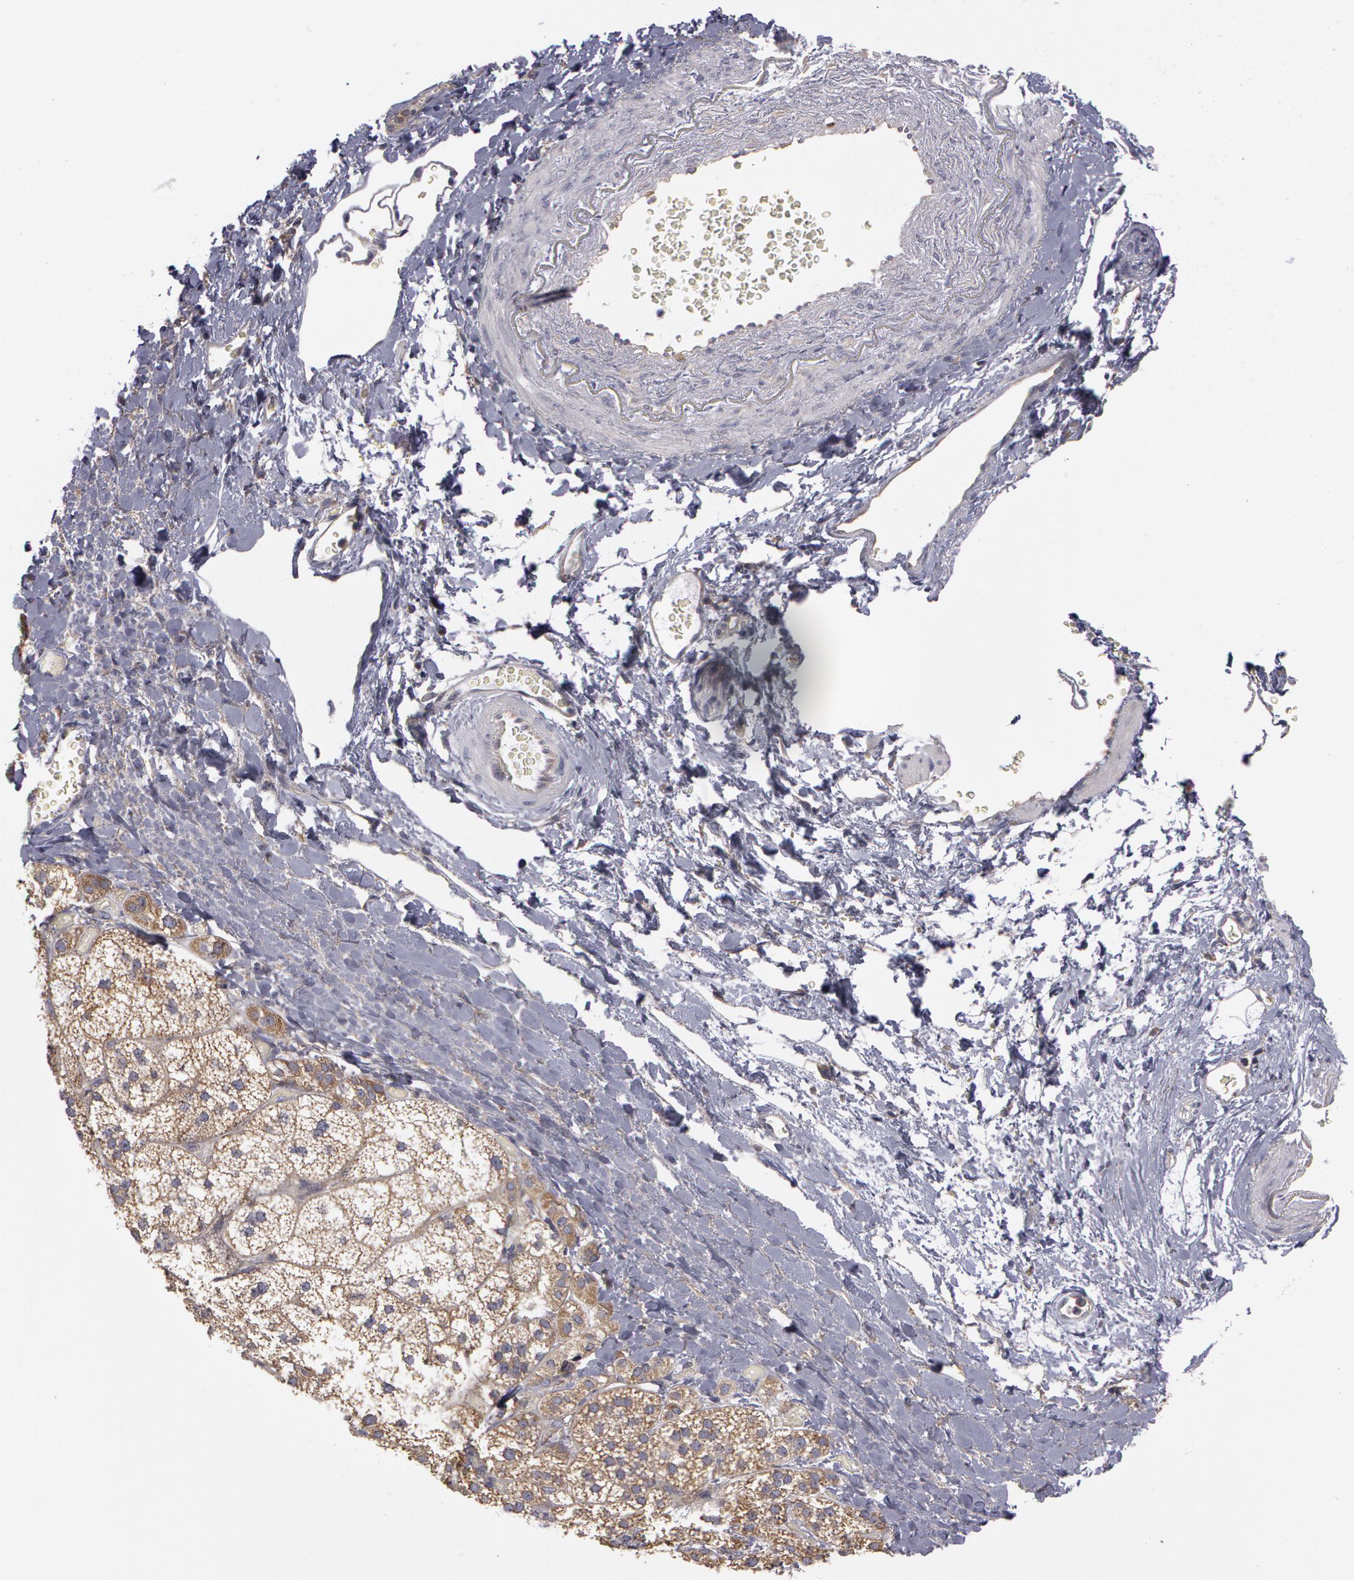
{"staining": {"intensity": "moderate", "quantity": ">75%", "location": "cytoplasmic/membranous"}, "tissue": "adrenal gland", "cell_type": "Glandular cells", "image_type": "normal", "snomed": [{"axis": "morphology", "description": "Normal tissue, NOS"}, {"axis": "topography", "description": "Adrenal gland"}], "caption": "This is a histology image of IHC staining of benign adrenal gland, which shows moderate staining in the cytoplasmic/membranous of glandular cells.", "gene": "NEK9", "patient": {"sex": "female", "age": 60}}